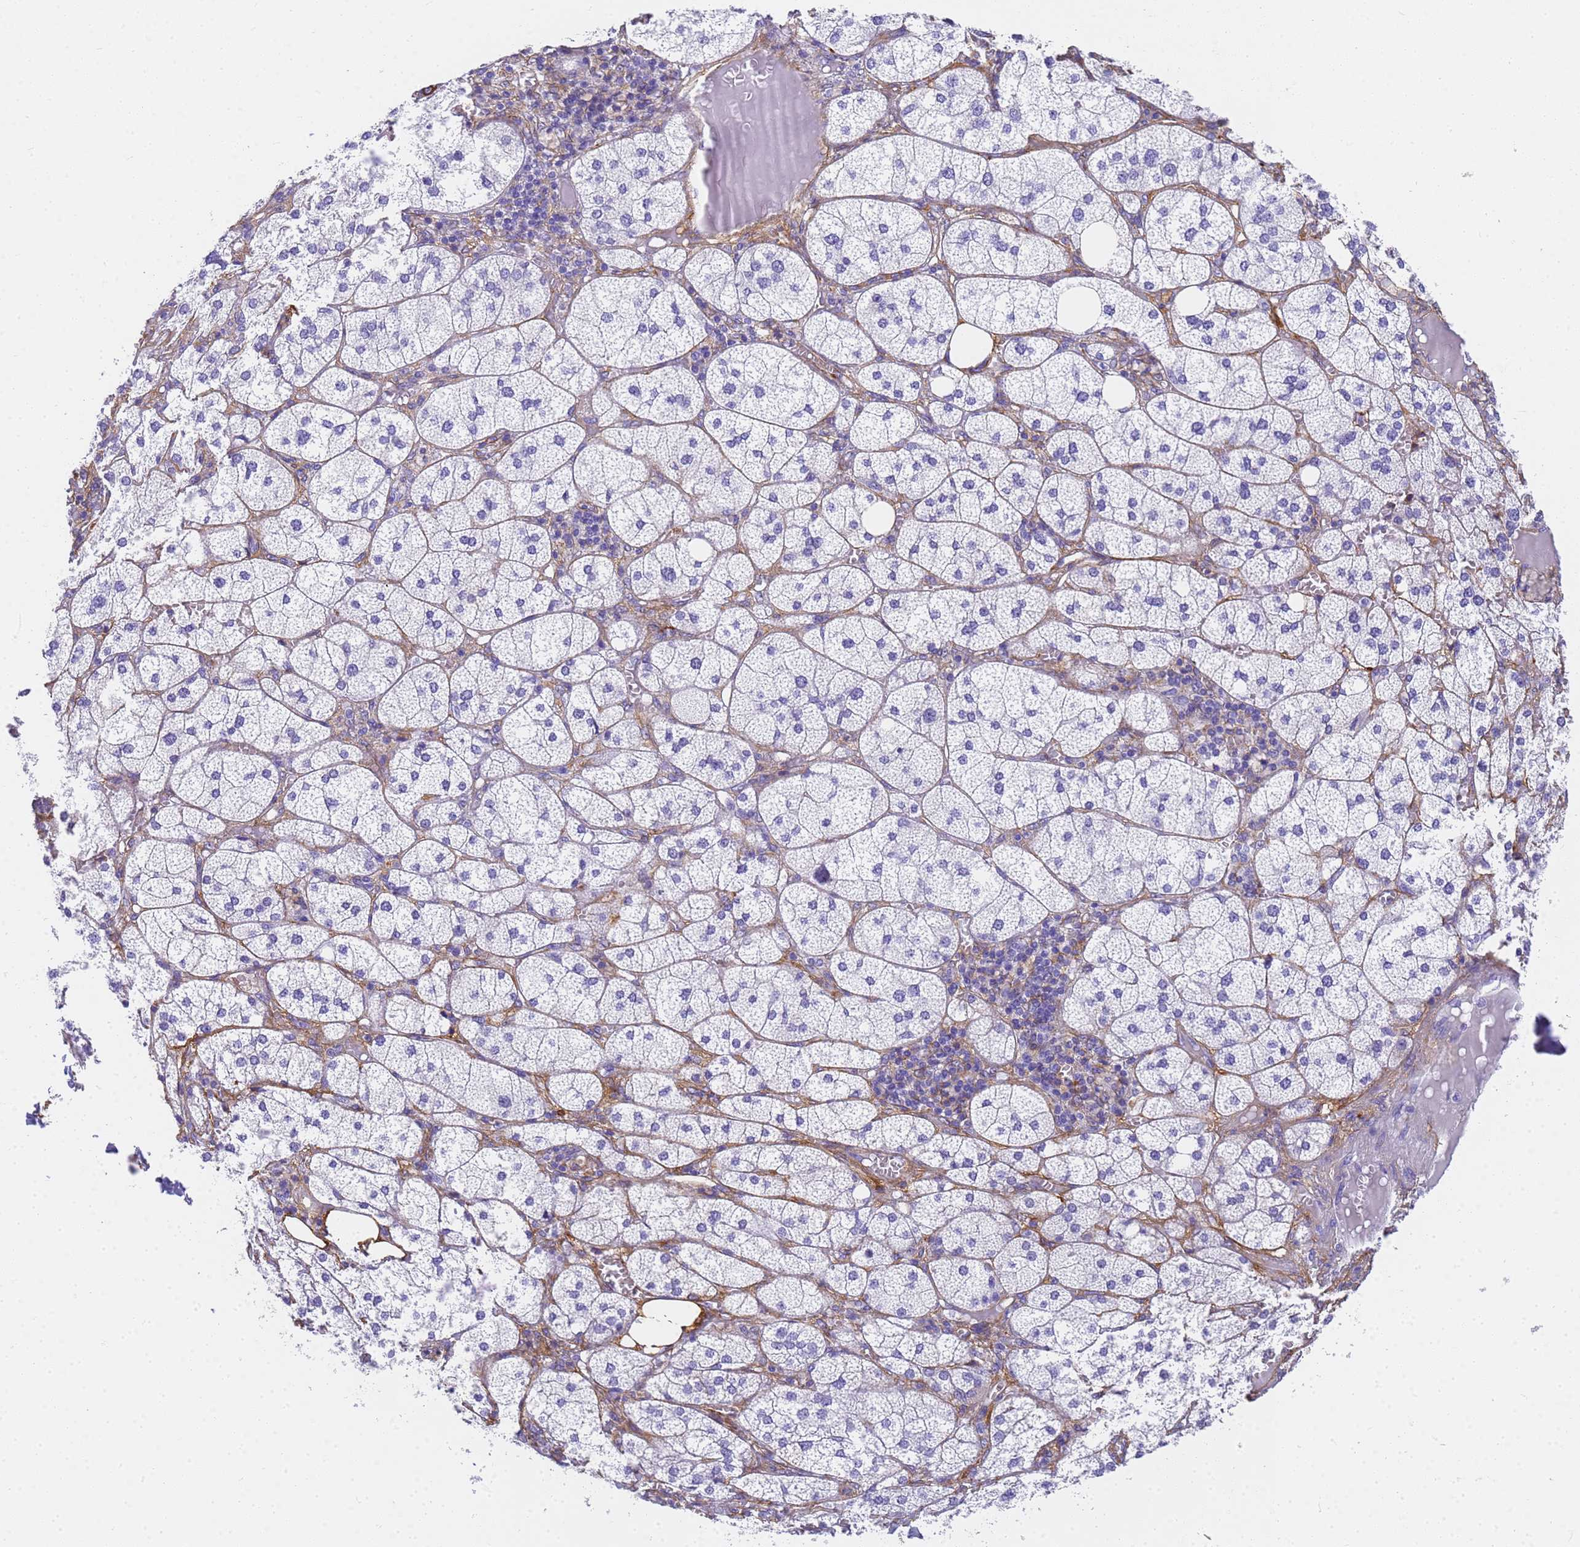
{"staining": {"intensity": "negative", "quantity": "none", "location": "none"}, "tissue": "adrenal gland", "cell_type": "Glandular cells", "image_type": "normal", "snomed": [{"axis": "morphology", "description": "Normal tissue, NOS"}, {"axis": "topography", "description": "Adrenal gland"}], "caption": "A photomicrograph of adrenal gland stained for a protein reveals no brown staining in glandular cells.", "gene": "MVB12A", "patient": {"sex": "female", "age": 61}}